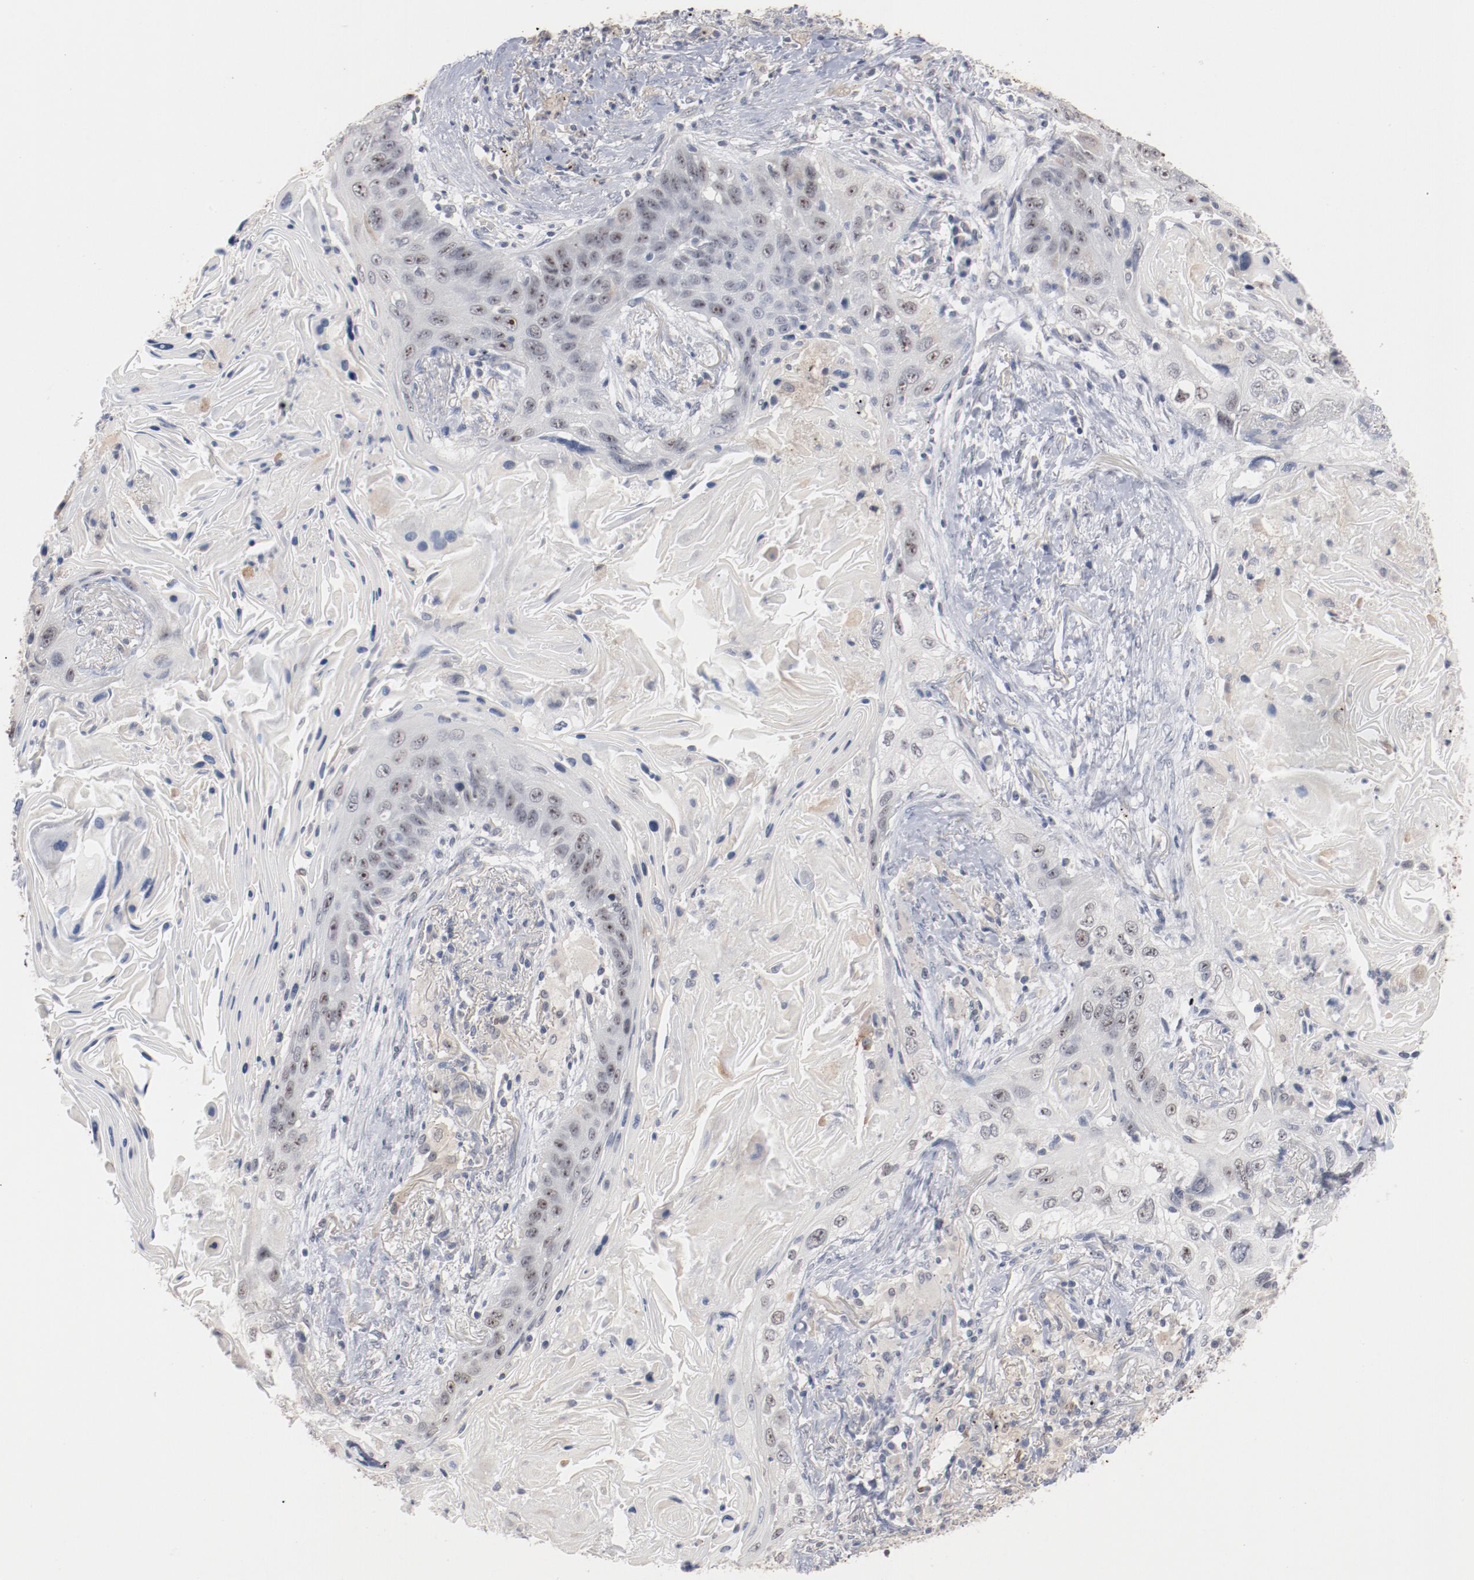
{"staining": {"intensity": "negative", "quantity": "none", "location": "none"}, "tissue": "lung cancer", "cell_type": "Tumor cells", "image_type": "cancer", "snomed": [{"axis": "morphology", "description": "Squamous cell carcinoma, NOS"}, {"axis": "topography", "description": "Lung"}], "caption": "Tumor cells are negative for protein expression in human lung cancer (squamous cell carcinoma).", "gene": "ERICH1", "patient": {"sex": "female", "age": 67}}